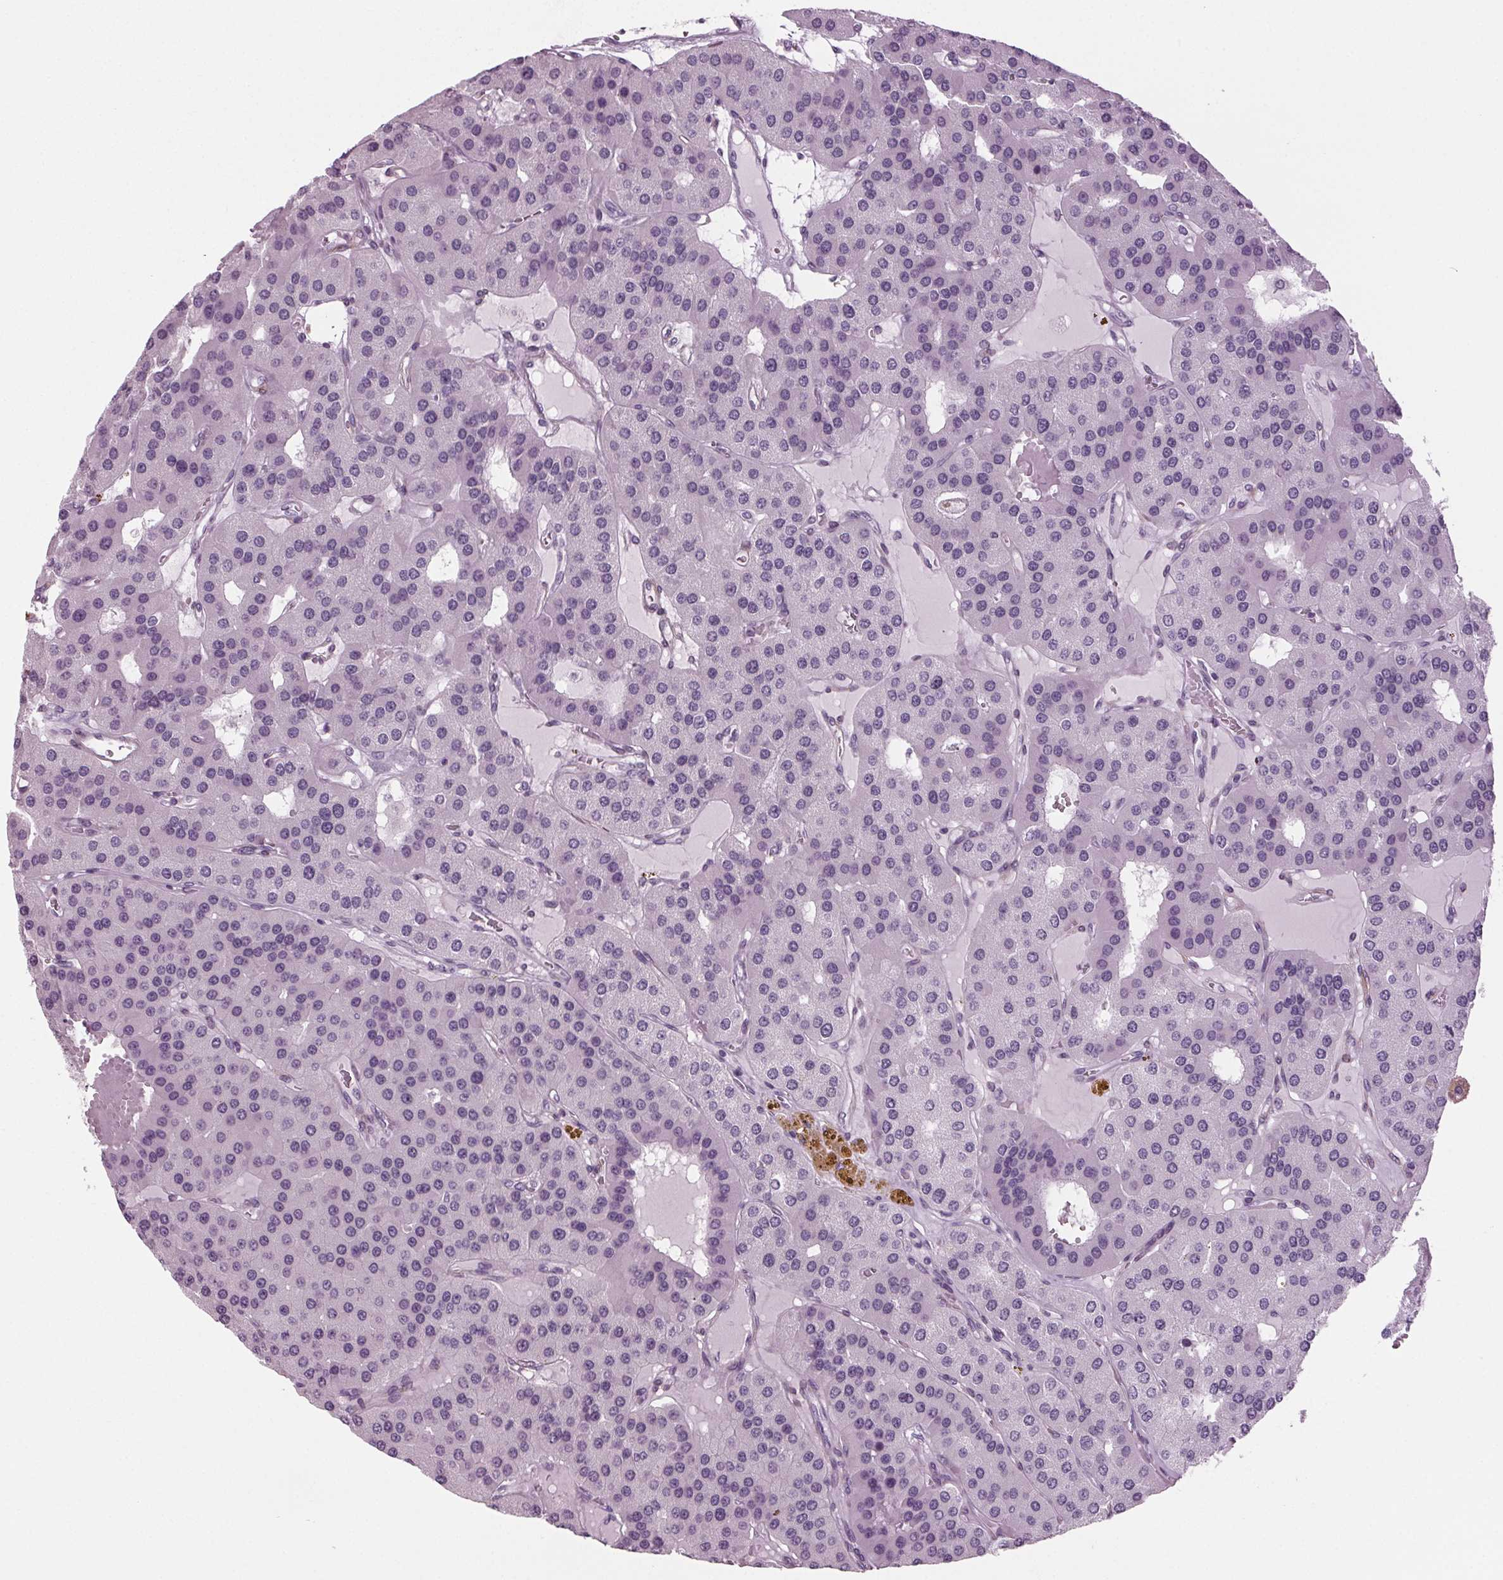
{"staining": {"intensity": "negative", "quantity": "none", "location": "none"}, "tissue": "parathyroid gland", "cell_type": "Glandular cells", "image_type": "normal", "snomed": [{"axis": "morphology", "description": "Normal tissue, NOS"}, {"axis": "morphology", "description": "Adenoma, NOS"}, {"axis": "topography", "description": "Parathyroid gland"}], "caption": "Protein analysis of unremarkable parathyroid gland exhibits no significant positivity in glandular cells.", "gene": "BHLHE22", "patient": {"sex": "female", "age": 86}}